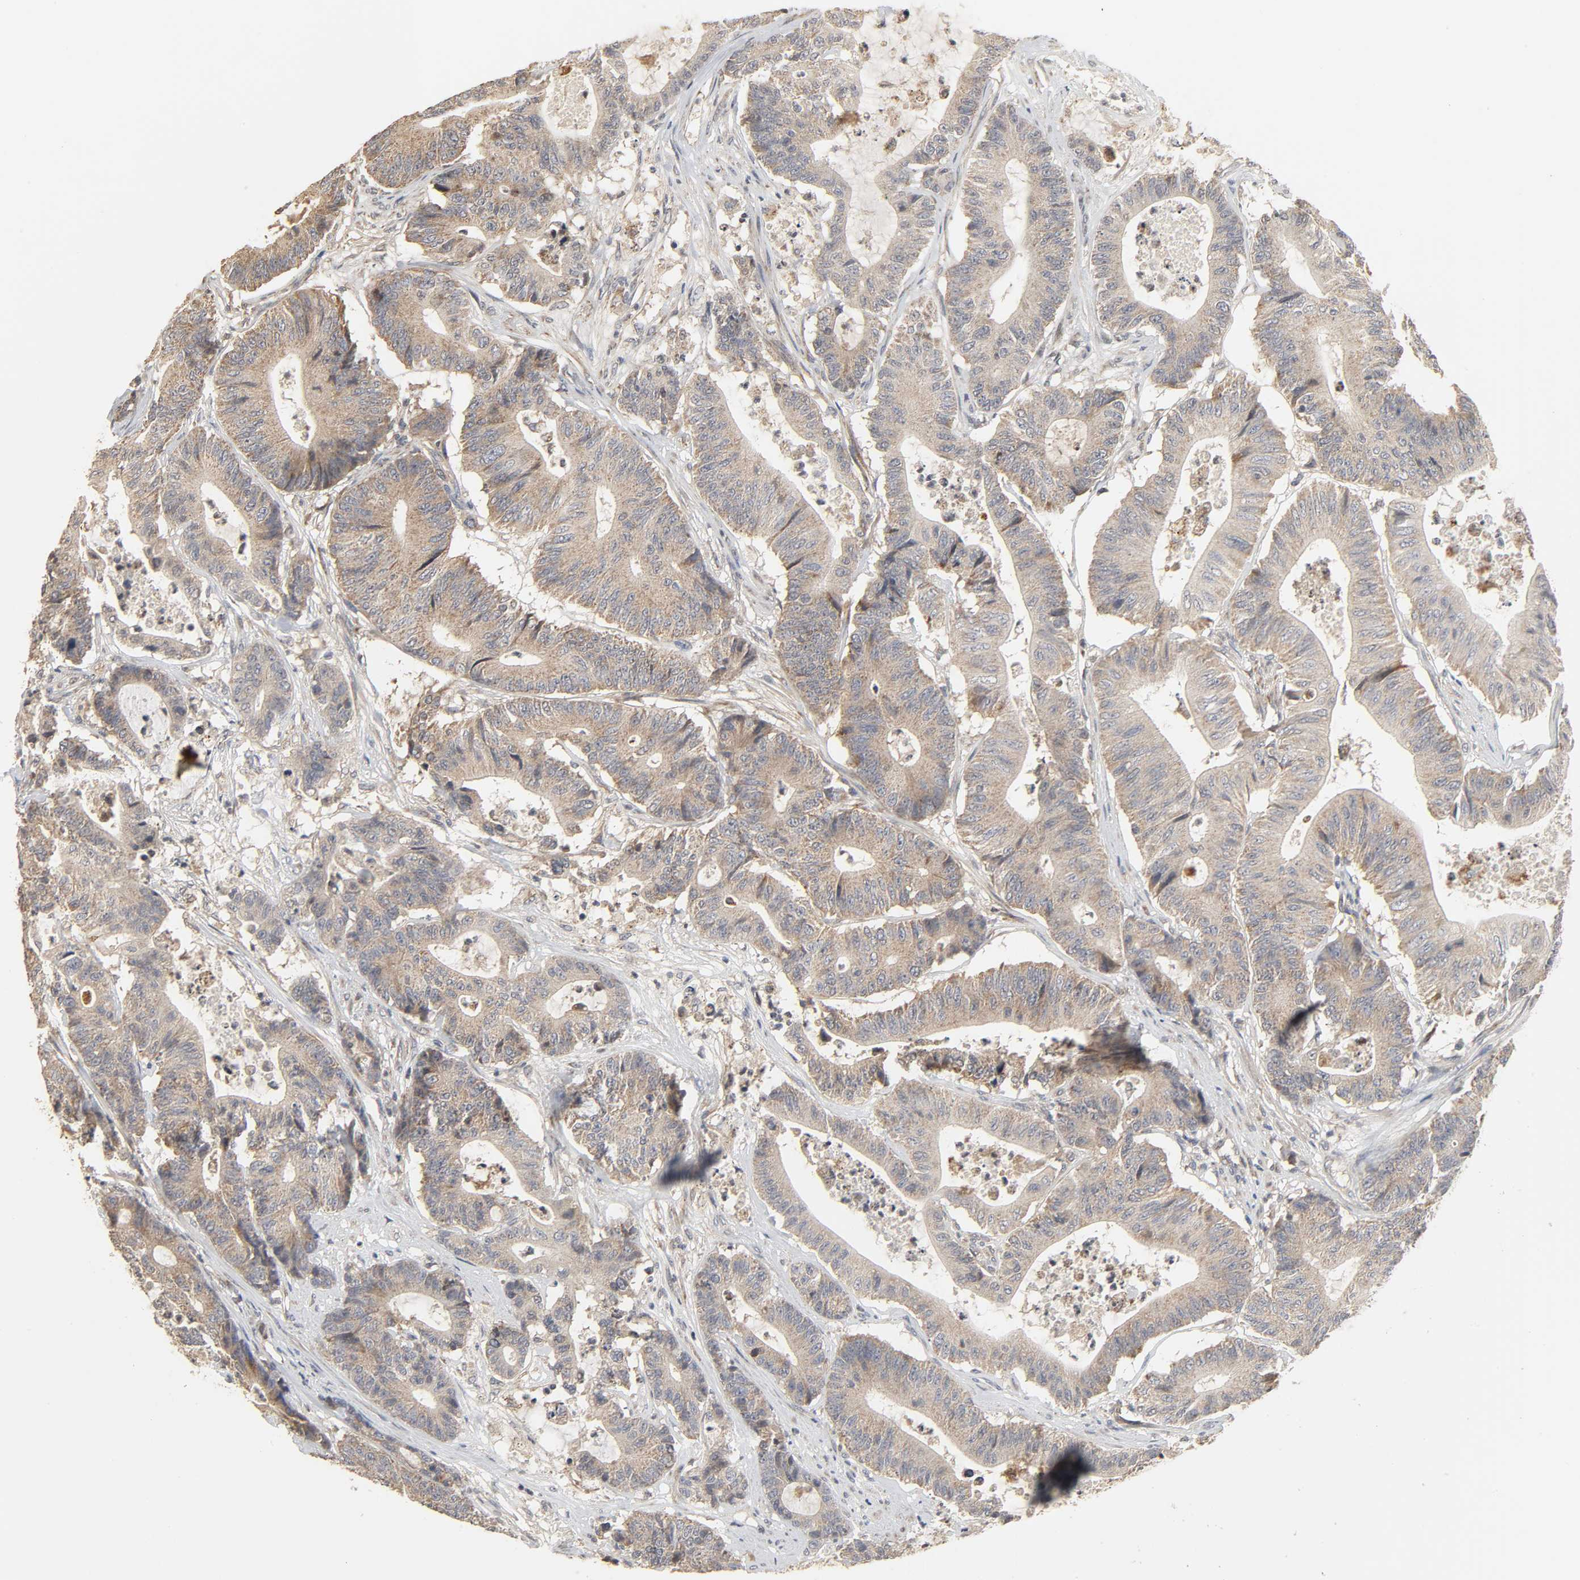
{"staining": {"intensity": "weak", "quantity": ">75%", "location": "cytoplasmic/membranous"}, "tissue": "colorectal cancer", "cell_type": "Tumor cells", "image_type": "cancer", "snomed": [{"axis": "morphology", "description": "Adenocarcinoma, NOS"}, {"axis": "topography", "description": "Colon"}], "caption": "Colorectal cancer (adenocarcinoma) stained with IHC reveals weak cytoplasmic/membranous staining in approximately >75% of tumor cells.", "gene": "CLEC4E", "patient": {"sex": "female", "age": 84}}